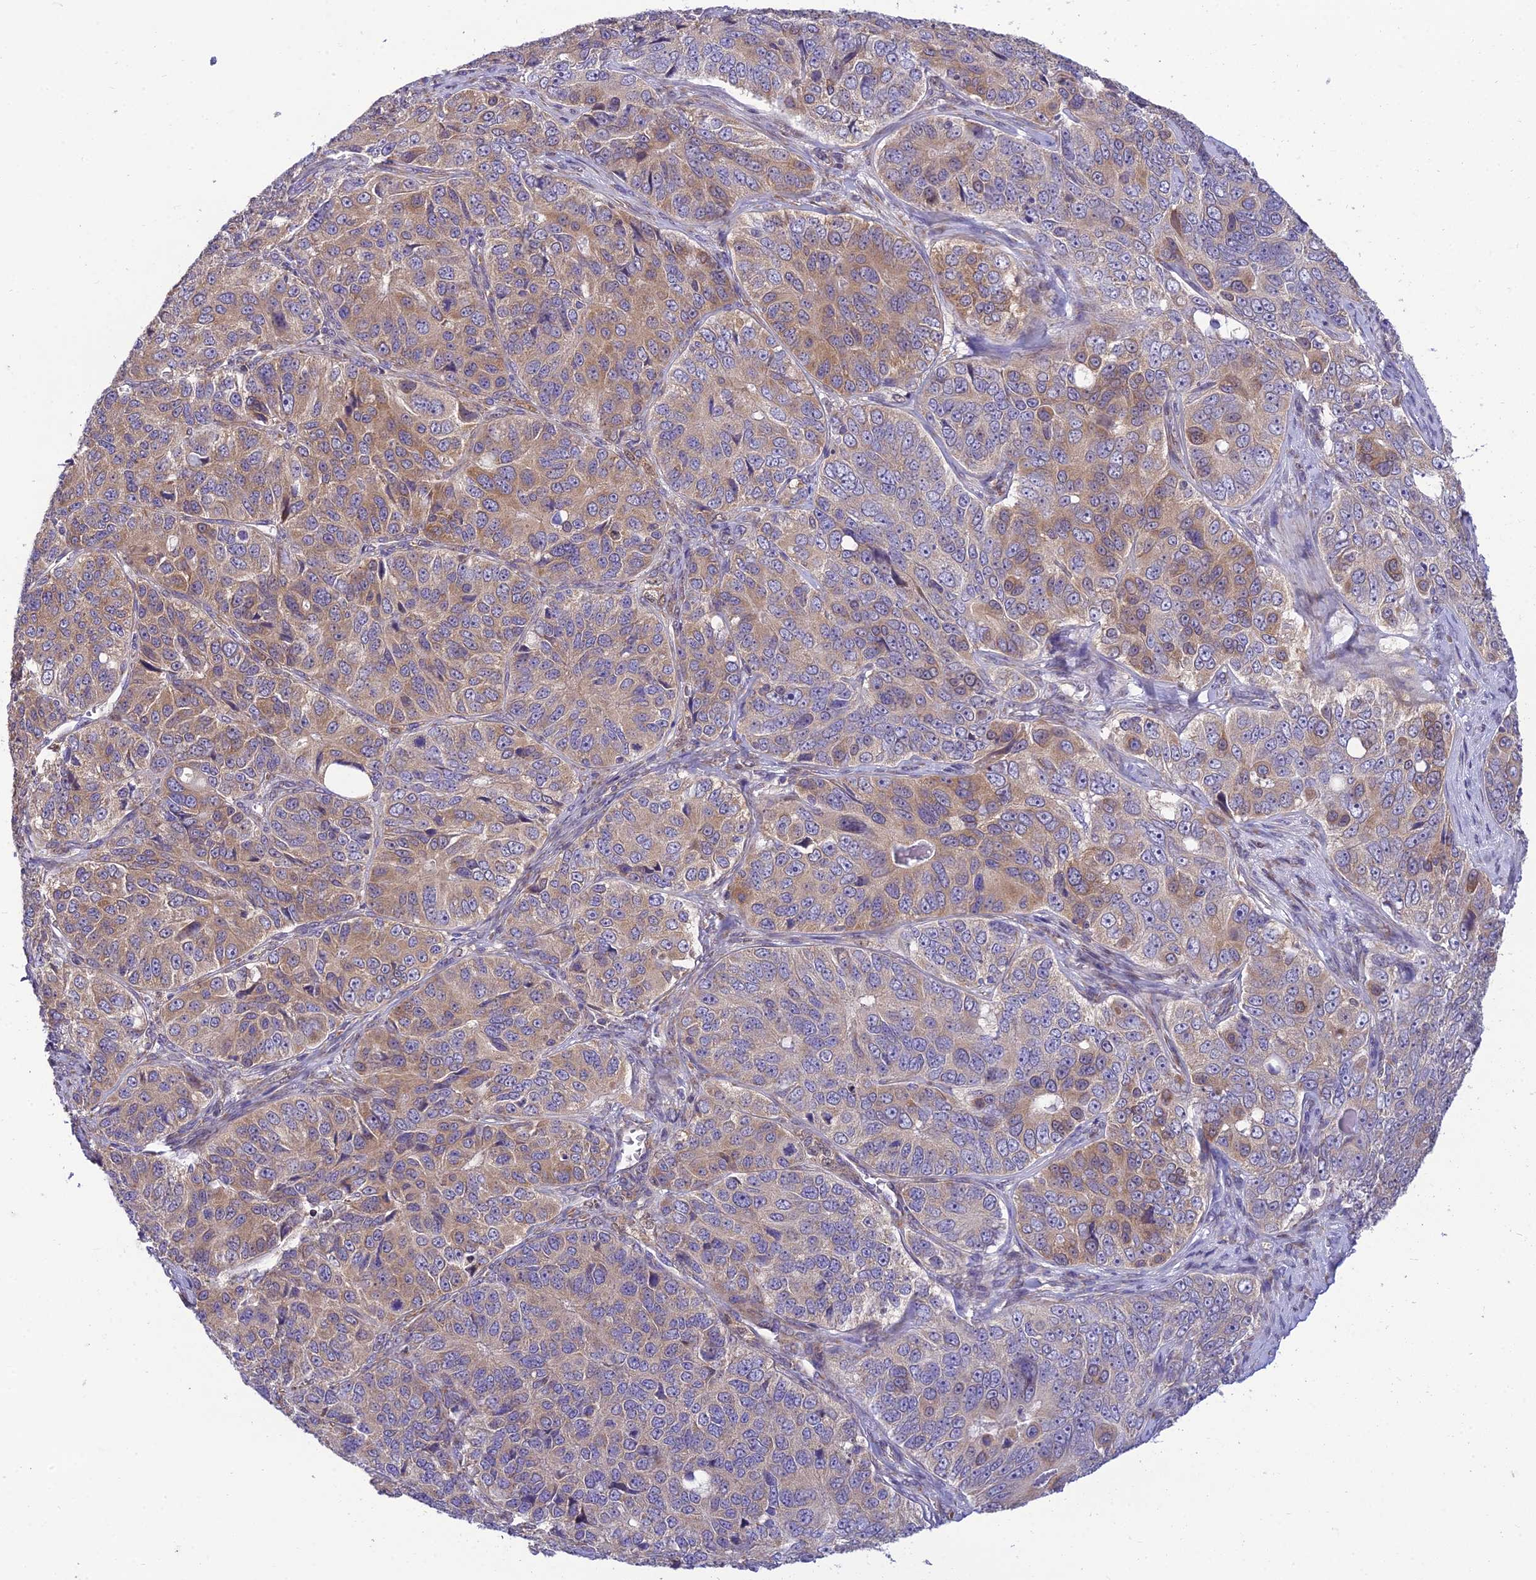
{"staining": {"intensity": "moderate", "quantity": "25%-75%", "location": "cytoplasmic/membranous"}, "tissue": "ovarian cancer", "cell_type": "Tumor cells", "image_type": "cancer", "snomed": [{"axis": "morphology", "description": "Carcinoma, endometroid"}, {"axis": "topography", "description": "Ovary"}], "caption": "A brown stain shows moderate cytoplasmic/membranous staining of a protein in human ovarian cancer (endometroid carcinoma) tumor cells.", "gene": "CLCN7", "patient": {"sex": "female", "age": 51}}